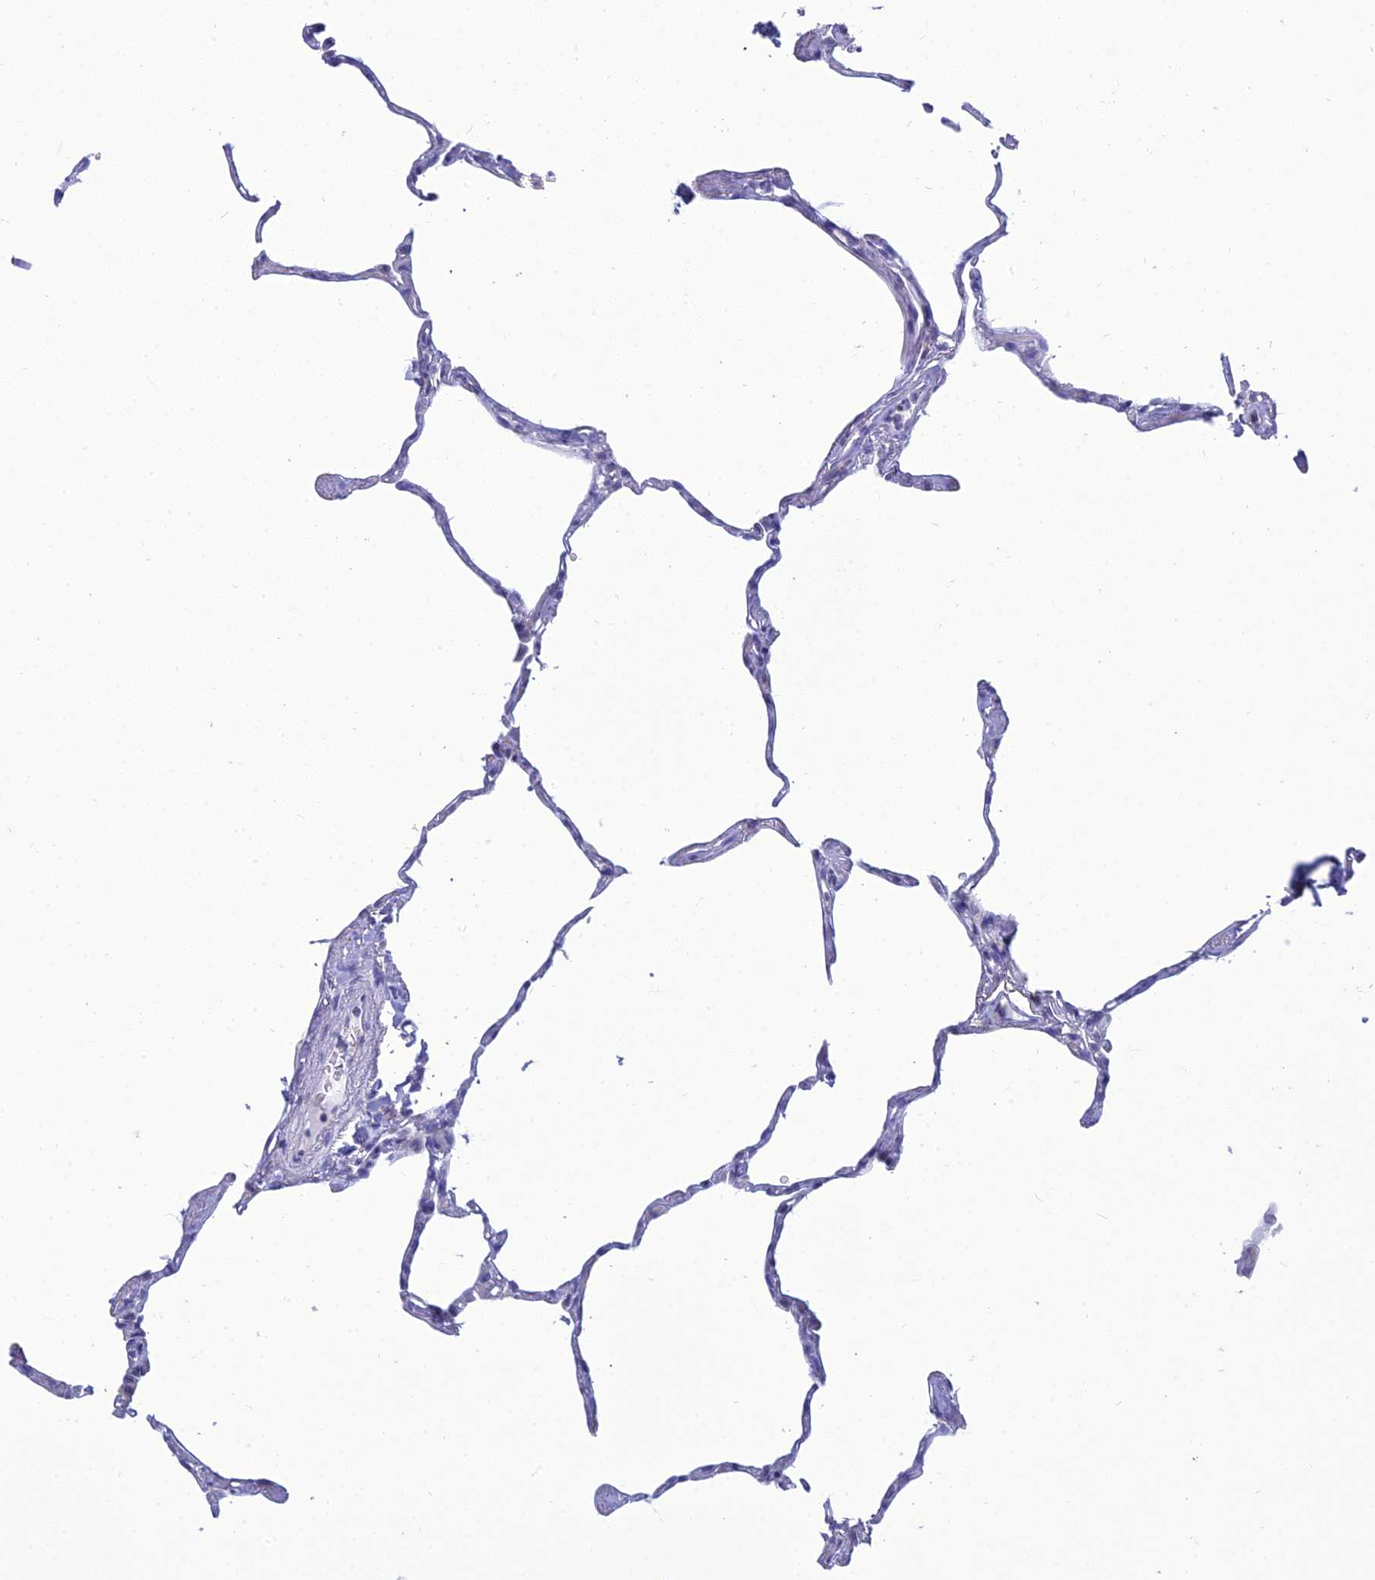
{"staining": {"intensity": "negative", "quantity": "none", "location": "none"}, "tissue": "lung", "cell_type": "Alveolar cells", "image_type": "normal", "snomed": [{"axis": "morphology", "description": "Normal tissue, NOS"}, {"axis": "topography", "description": "Lung"}], "caption": "Photomicrograph shows no significant protein expression in alveolar cells of normal lung.", "gene": "GNPNAT1", "patient": {"sex": "male", "age": 65}}